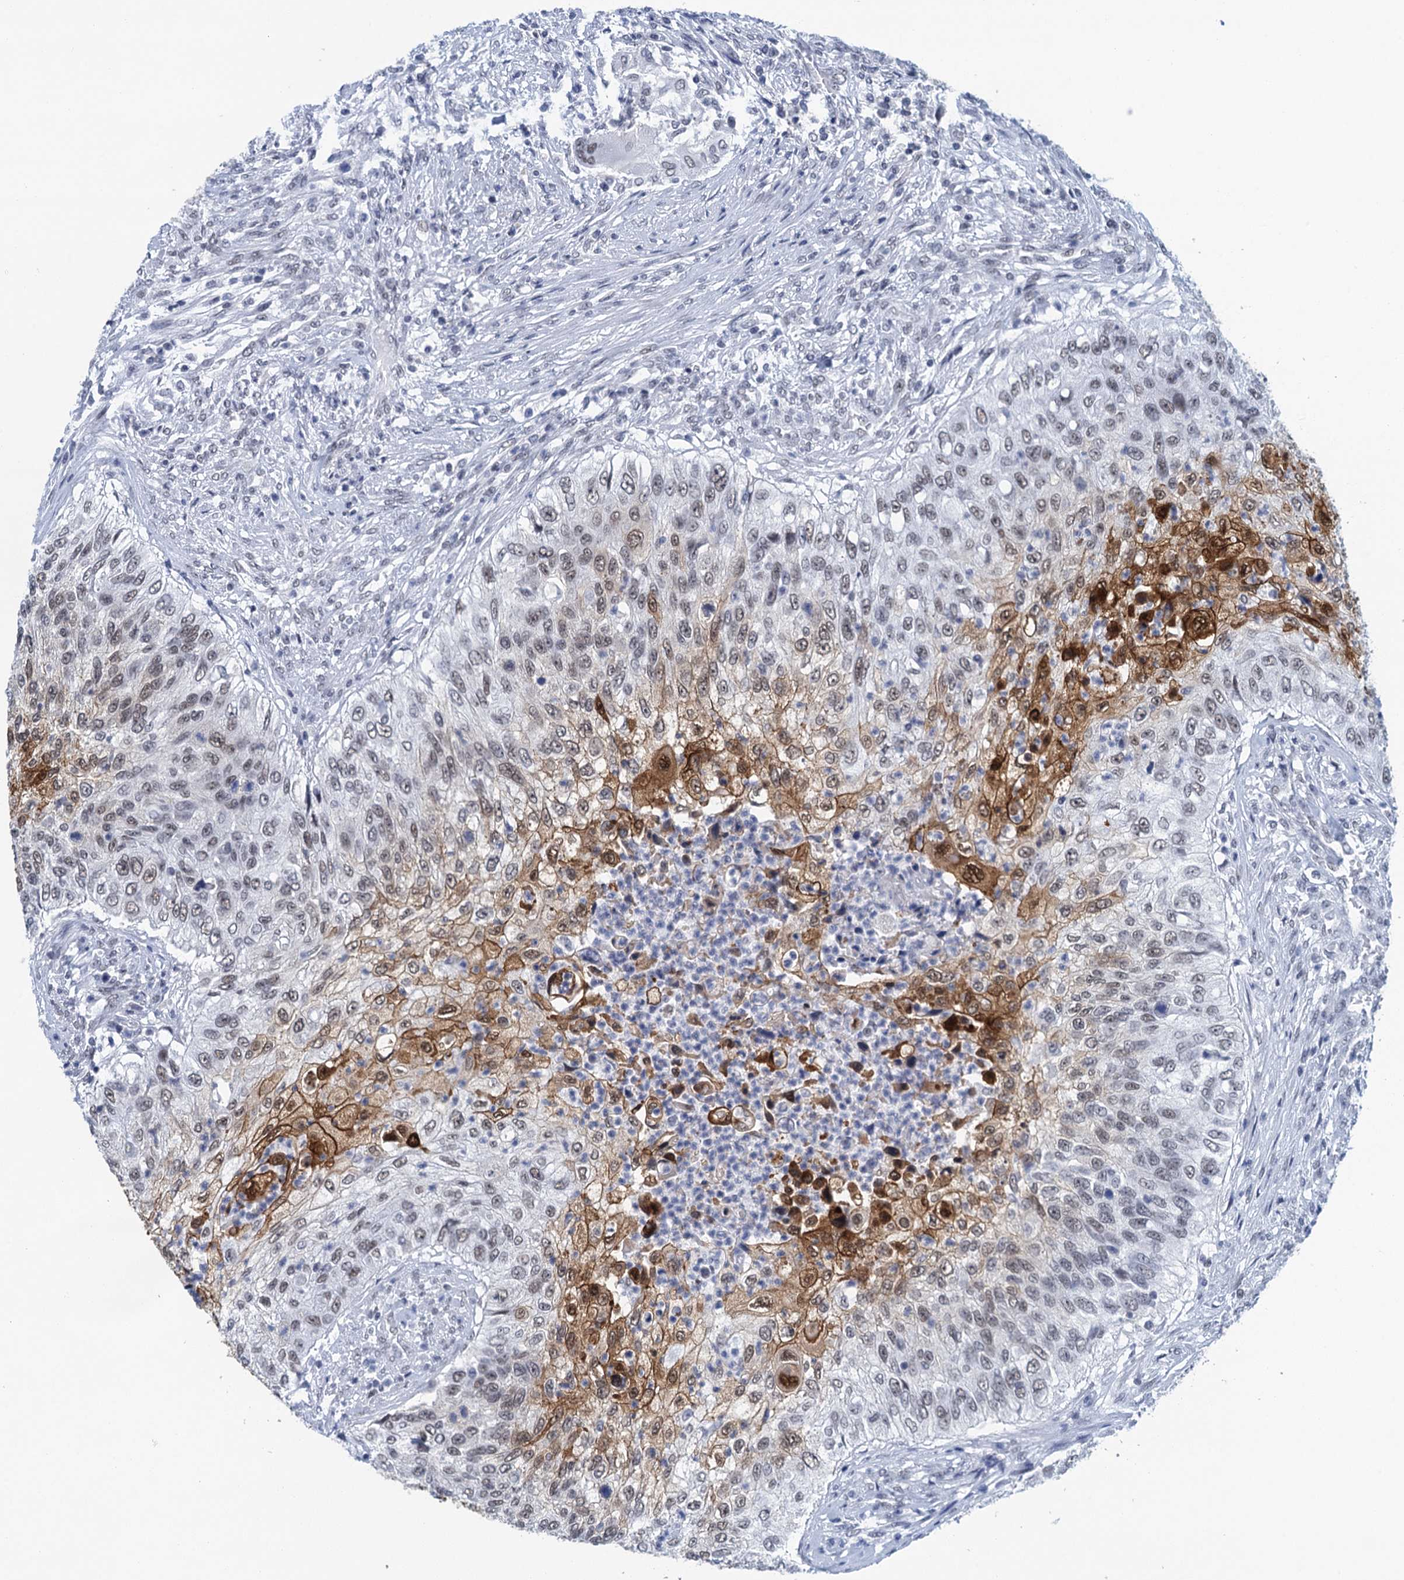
{"staining": {"intensity": "strong", "quantity": "<25%", "location": "cytoplasmic/membranous,nuclear"}, "tissue": "urothelial cancer", "cell_type": "Tumor cells", "image_type": "cancer", "snomed": [{"axis": "morphology", "description": "Urothelial carcinoma, High grade"}, {"axis": "topography", "description": "Urinary bladder"}], "caption": "Urothelial carcinoma (high-grade) stained with immunohistochemistry (IHC) exhibits strong cytoplasmic/membranous and nuclear positivity in about <25% of tumor cells.", "gene": "EPS8L1", "patient": {"sex": "female", "age": 60}}